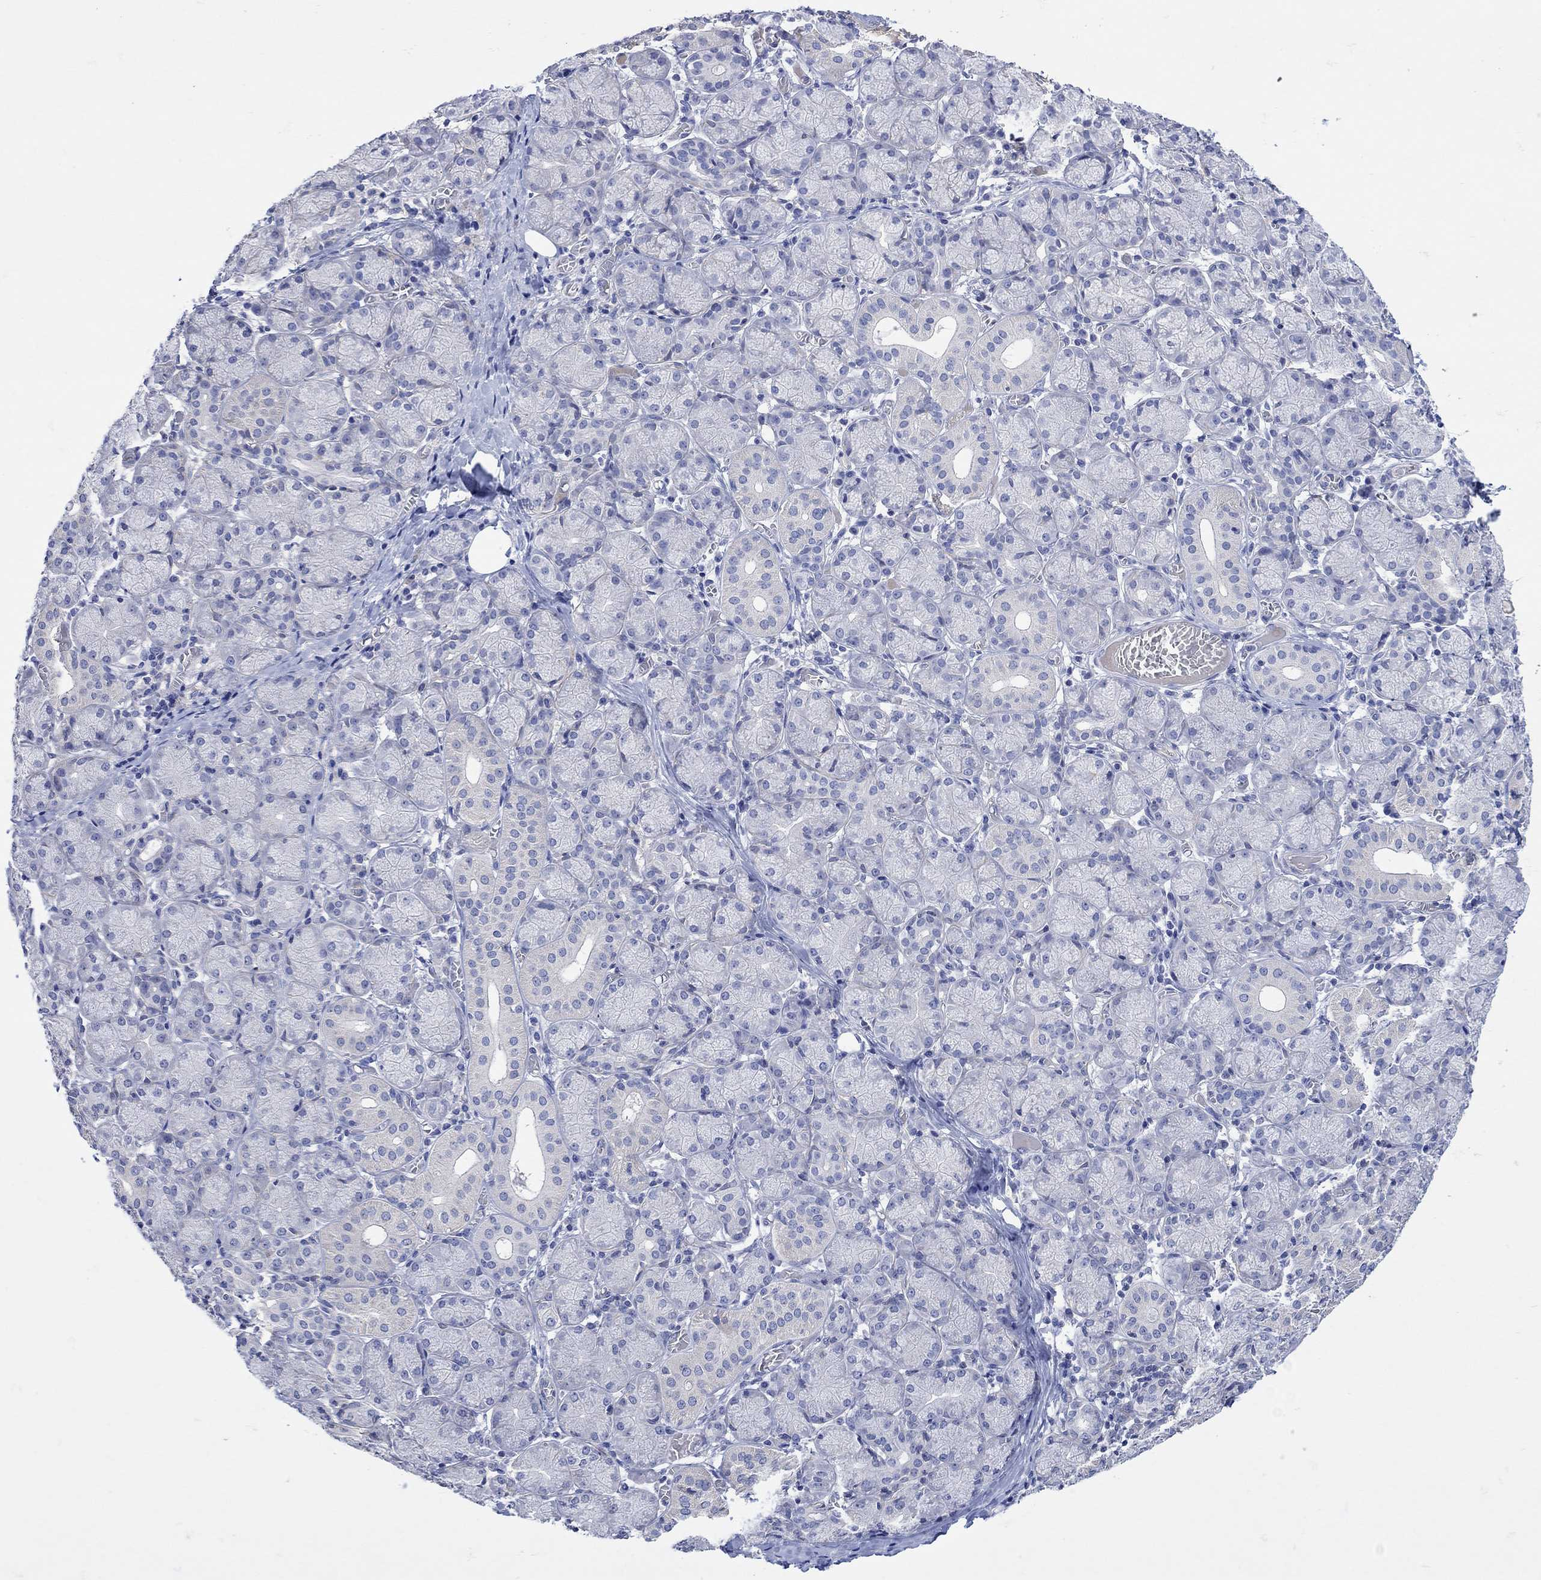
{"staining": {"intensity": "negative", "quantity": "none", "location": "none"}, "tissue": "salivary gland", "cell_type": "Glandular cells", "image_type": "normal", "snomed": [{"axis": "morphology", "description": "Normal tissue, NOS"}, {"axis": "topography", "description": "Salivary gland"}, {"axis": "topography", "description": "Peripheral nerve tissue"}], "caption": "Immunohistochemistry (IHC) histopathology image of benign salivary gland stained for a protein (brown), which shows no staining in glandular cells.", "gene": "MSI1", "patient": {"sex": "female", "age": 24}}